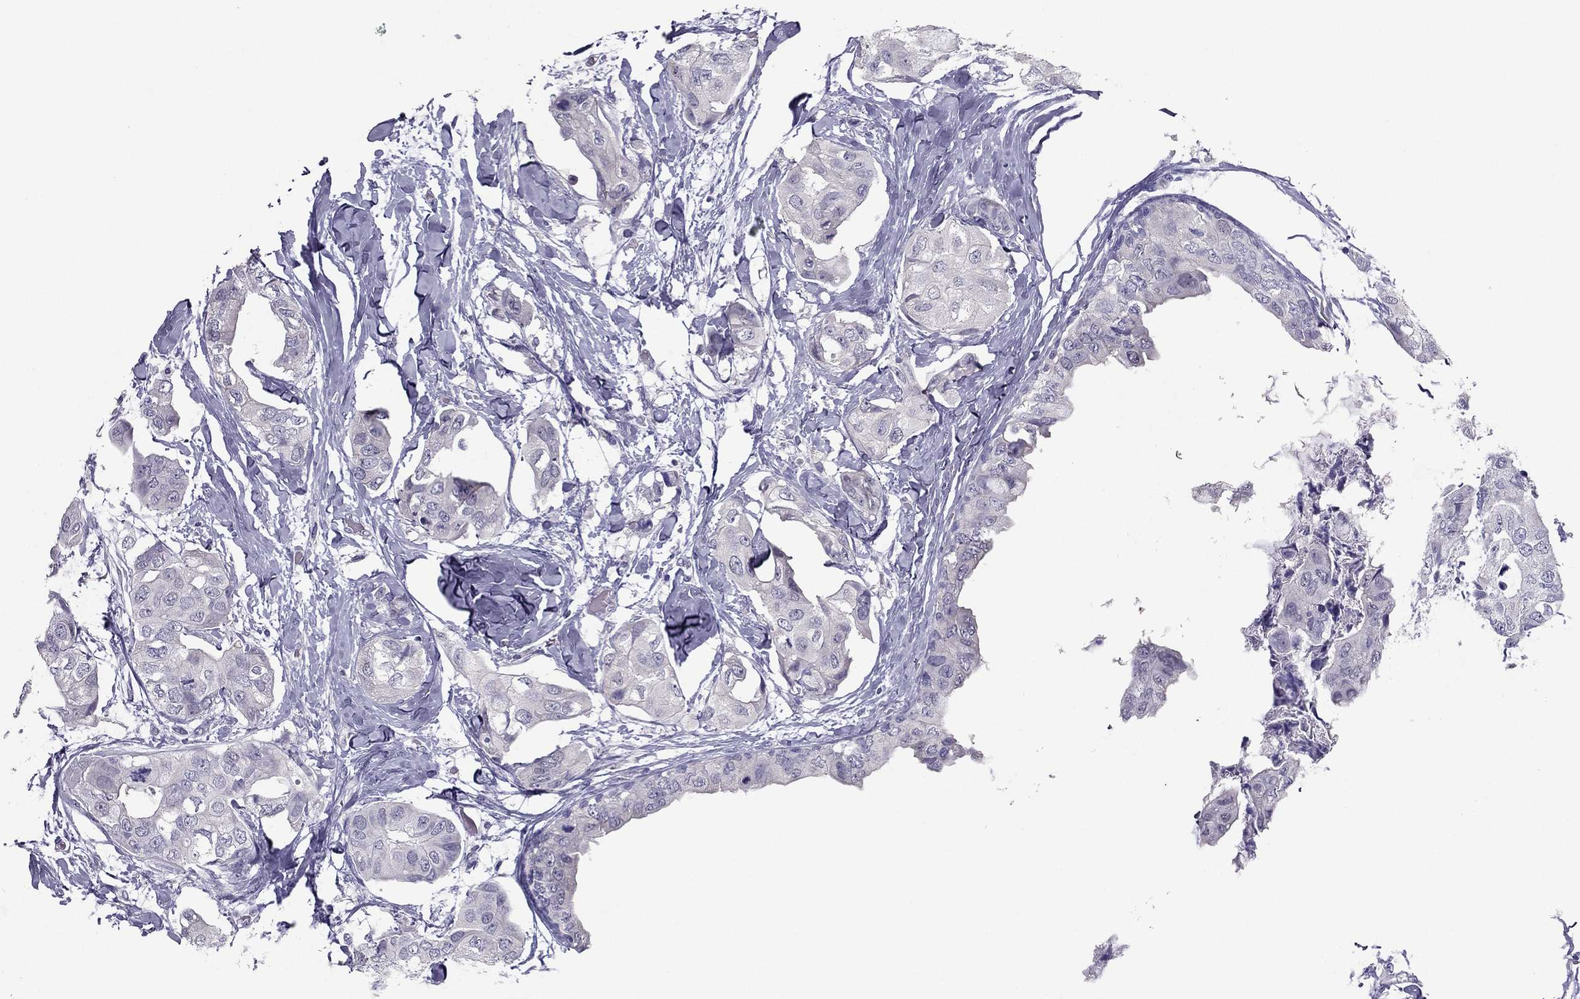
{"staining": {"intensity": "negative", "quantity": "none", "location": "none"}, "tissue": "breast cancer", "cell_type": "Tumor cells", "image_type": "cancer", "snomed": [{"axis": "morphology", "description": "Normal tissue, NOS"}, {"axis": "morphology", "description": "Duct carcinoma"}, {"axis": "topography", "description": "Breast"}], "caption": "A micrograph of human breast cancer (infiltrating ductal carcinoma) is negative for staining in tumor cells.", "gene": "PDE6A", "patient": {"sex": "female", "age": 40}}